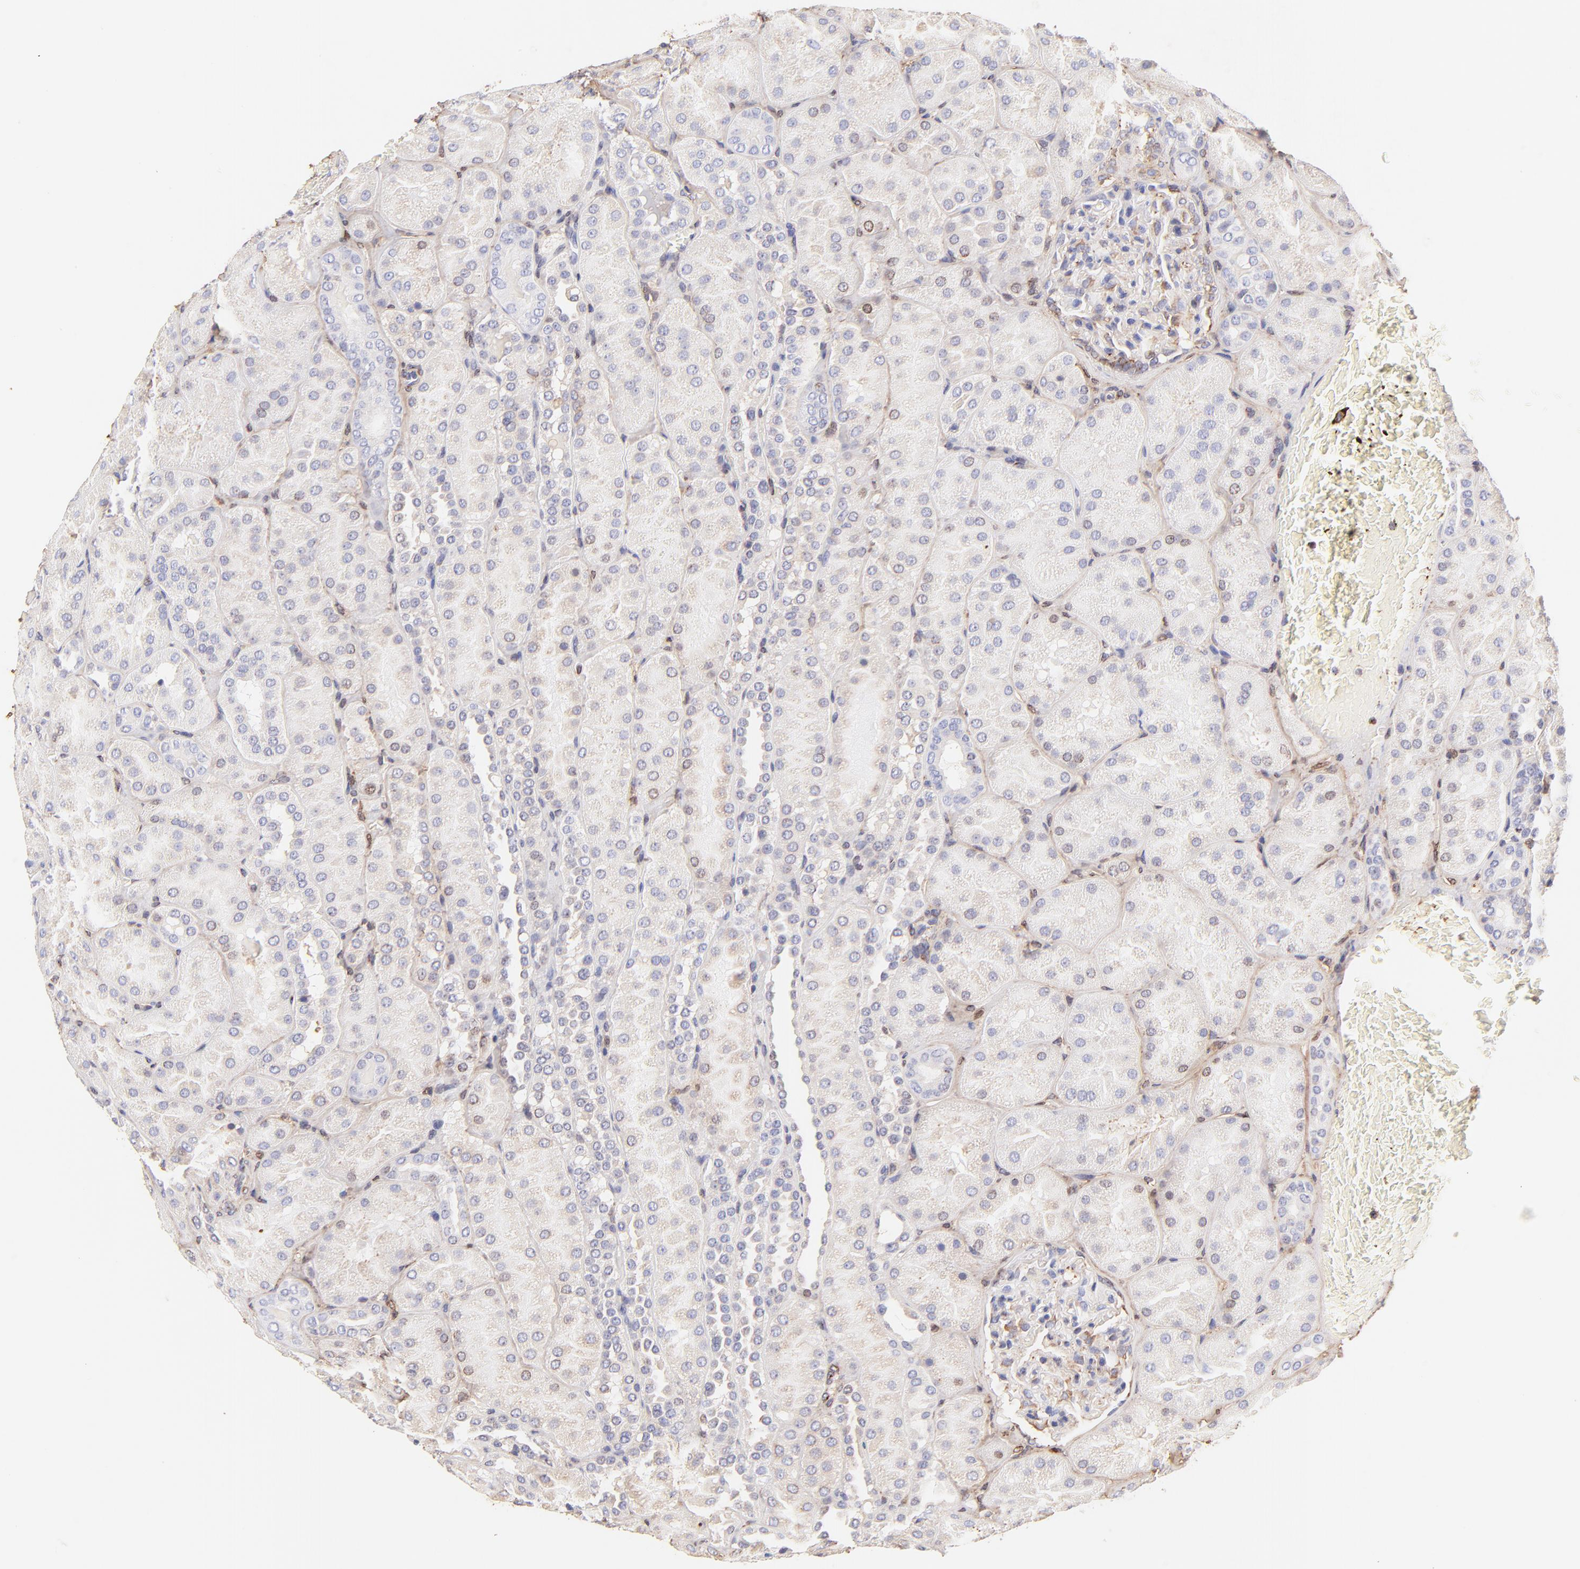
{"staining": {"intensity": "moderate", "quantity": "25%-75%", "location": "cytoplasmic/membranous"}, "tissue": "kidney", "cell_type": "Cells in glomeruli", "image_type": "normal", "snomed": [{"axis": "morphology", "description": "Normal tissue, NOS"}, {"axis": "topography", "description": "Kidney"}], "caption": "Immunohistochemical staining of benign kidney displays moderate cytoplasmic/membranous protein staining in approximately 25%-75% of cells in glomeruli.", "gene": "BGN", "patient": {"sex": "male", "age": 28}}